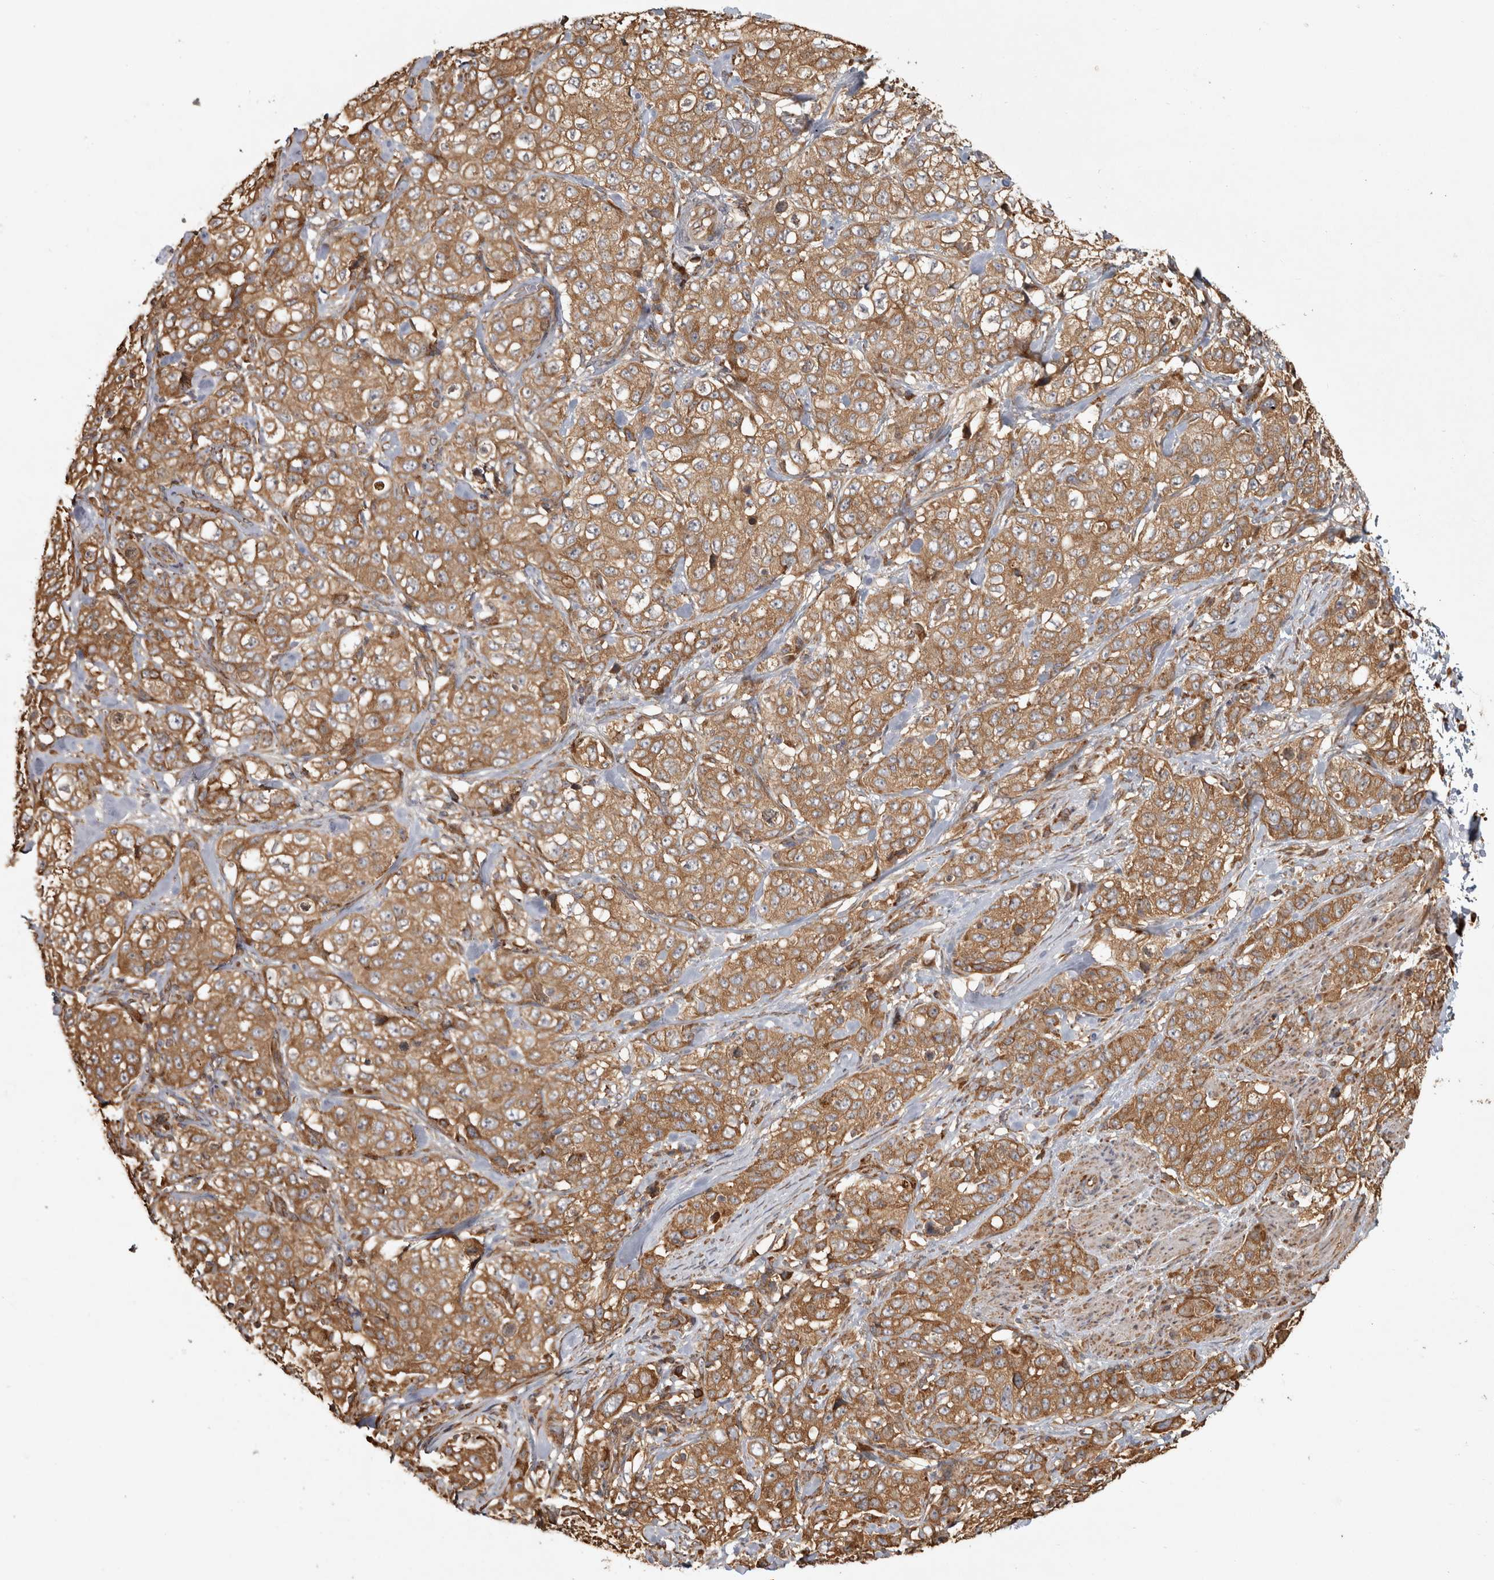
{"staining": {"intensity": "moderate", "quantity": ">75%", "location": "cytoplasmic/membranous"}, "tissue": "stomach cancer", "cell_type": "Tumor cells", "image_type": "cancer", "snomed": [{"axis": "morphology", "description": "Adenocarcinoma, NOS"}, {"axis": "topography", "description": "Stomach"}], "caption": "A micrograph of human adenocarcinoma (stomach) stained for a protein reveals moderate cytoplasmic/membranous brown staining in tumor cells.", "gene": "CAMSAP2", "patient": {"sex": "male", "age": 48}}